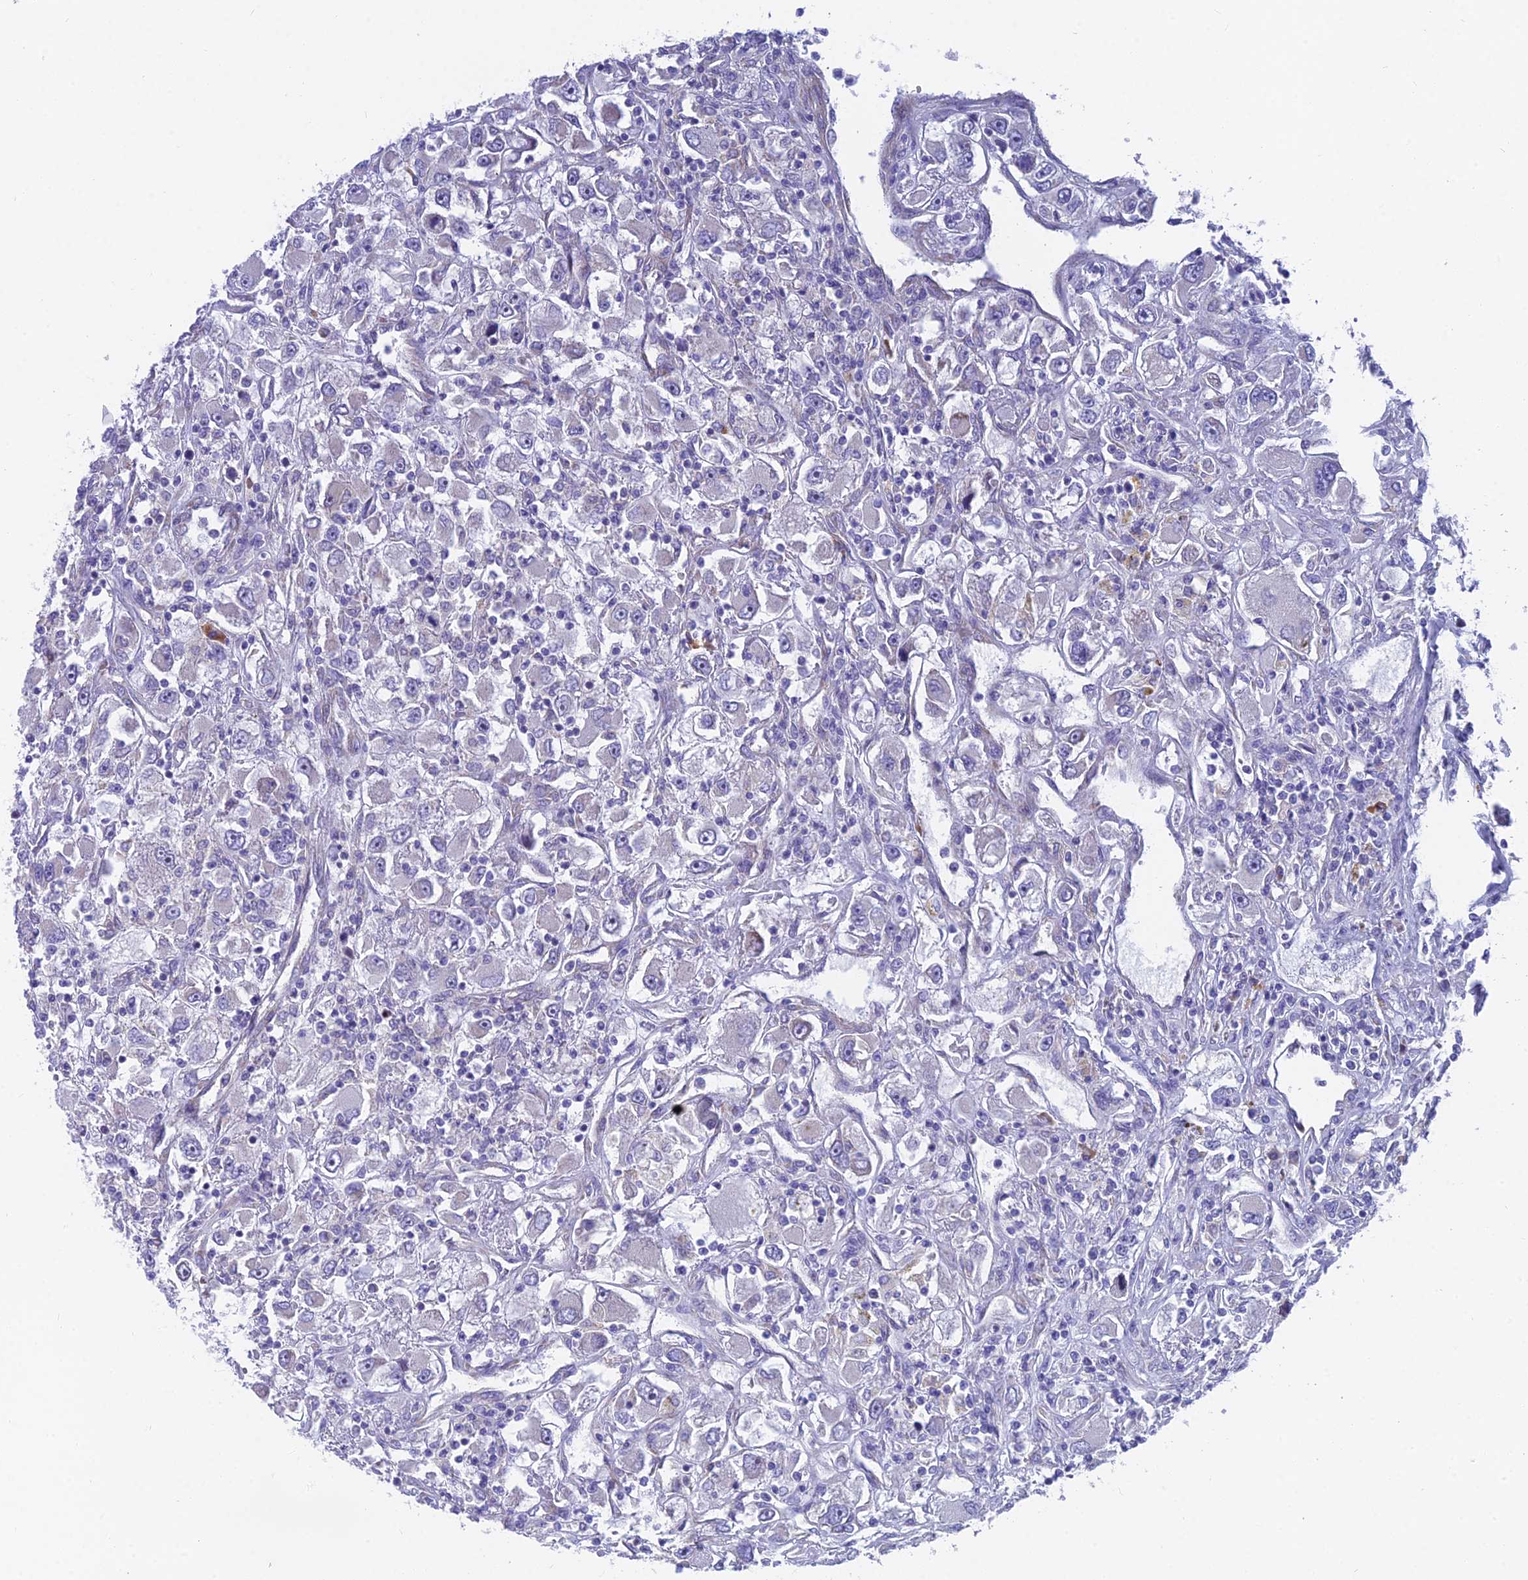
{"staining": {"intensity": "negative", "quantity": "none", "location": "none"}, "tissue": "renal cancer", "cell_type": "Tumor cells", "image_type": "cancer", "snomed": [{"axis": "morphology", "description": "Adenocarcinoma, NOS"}, {"axis": "topography", "description": "Kidney"}], "caption": "DAB (3,3'-diaminobenzidine) immunohistochemical staining of human renal cancer (adenocarcinoma) exhibits no significant staining in tumor cells.", "gene": "MVB12A", "patient": {"sex": "female", "age": 52}}